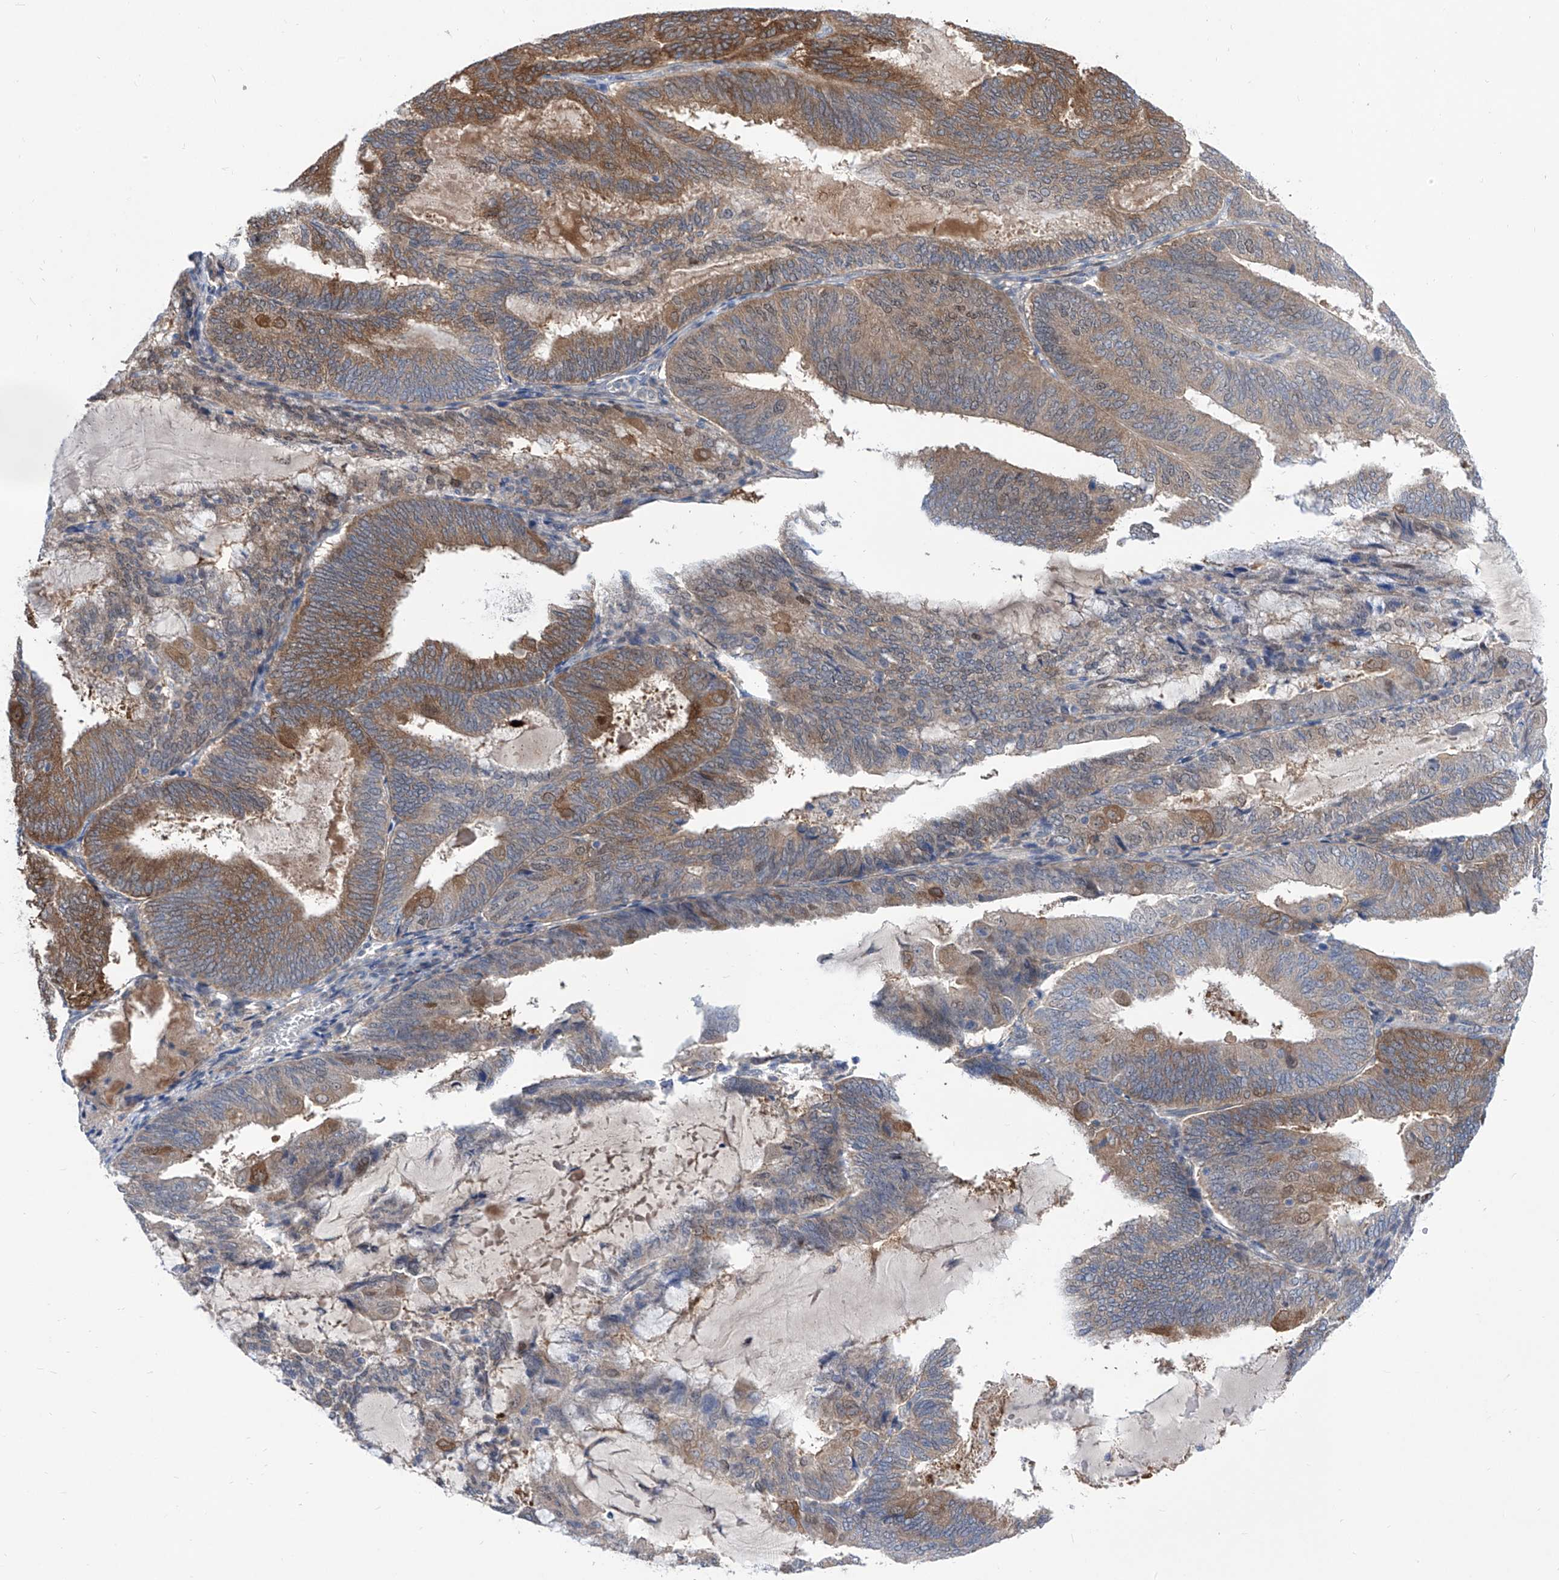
{"staining": {"intensity": "moderate", "quantity": "25%-75%", "location": "cytoplasmic/membranous"}, "tissue": "endometrial cancer", "cell_type": "Tumor cells", "image_type": "cancer", "snomed": [{"axis": "morphology", "description": "Adenocarcinoma, NOS"}, {"axis": "topography", "description": "Endometrium"}], "caption": "The micrograph shows immunohistochemical staining of adenocarcinoma (endometrial). There is moderate cytoplasmic/membranous staining is appreciated in about 25%-75% of tumor cells.", "gene": "SRBD1", "patient": {"sex": "female", "age": 81}}